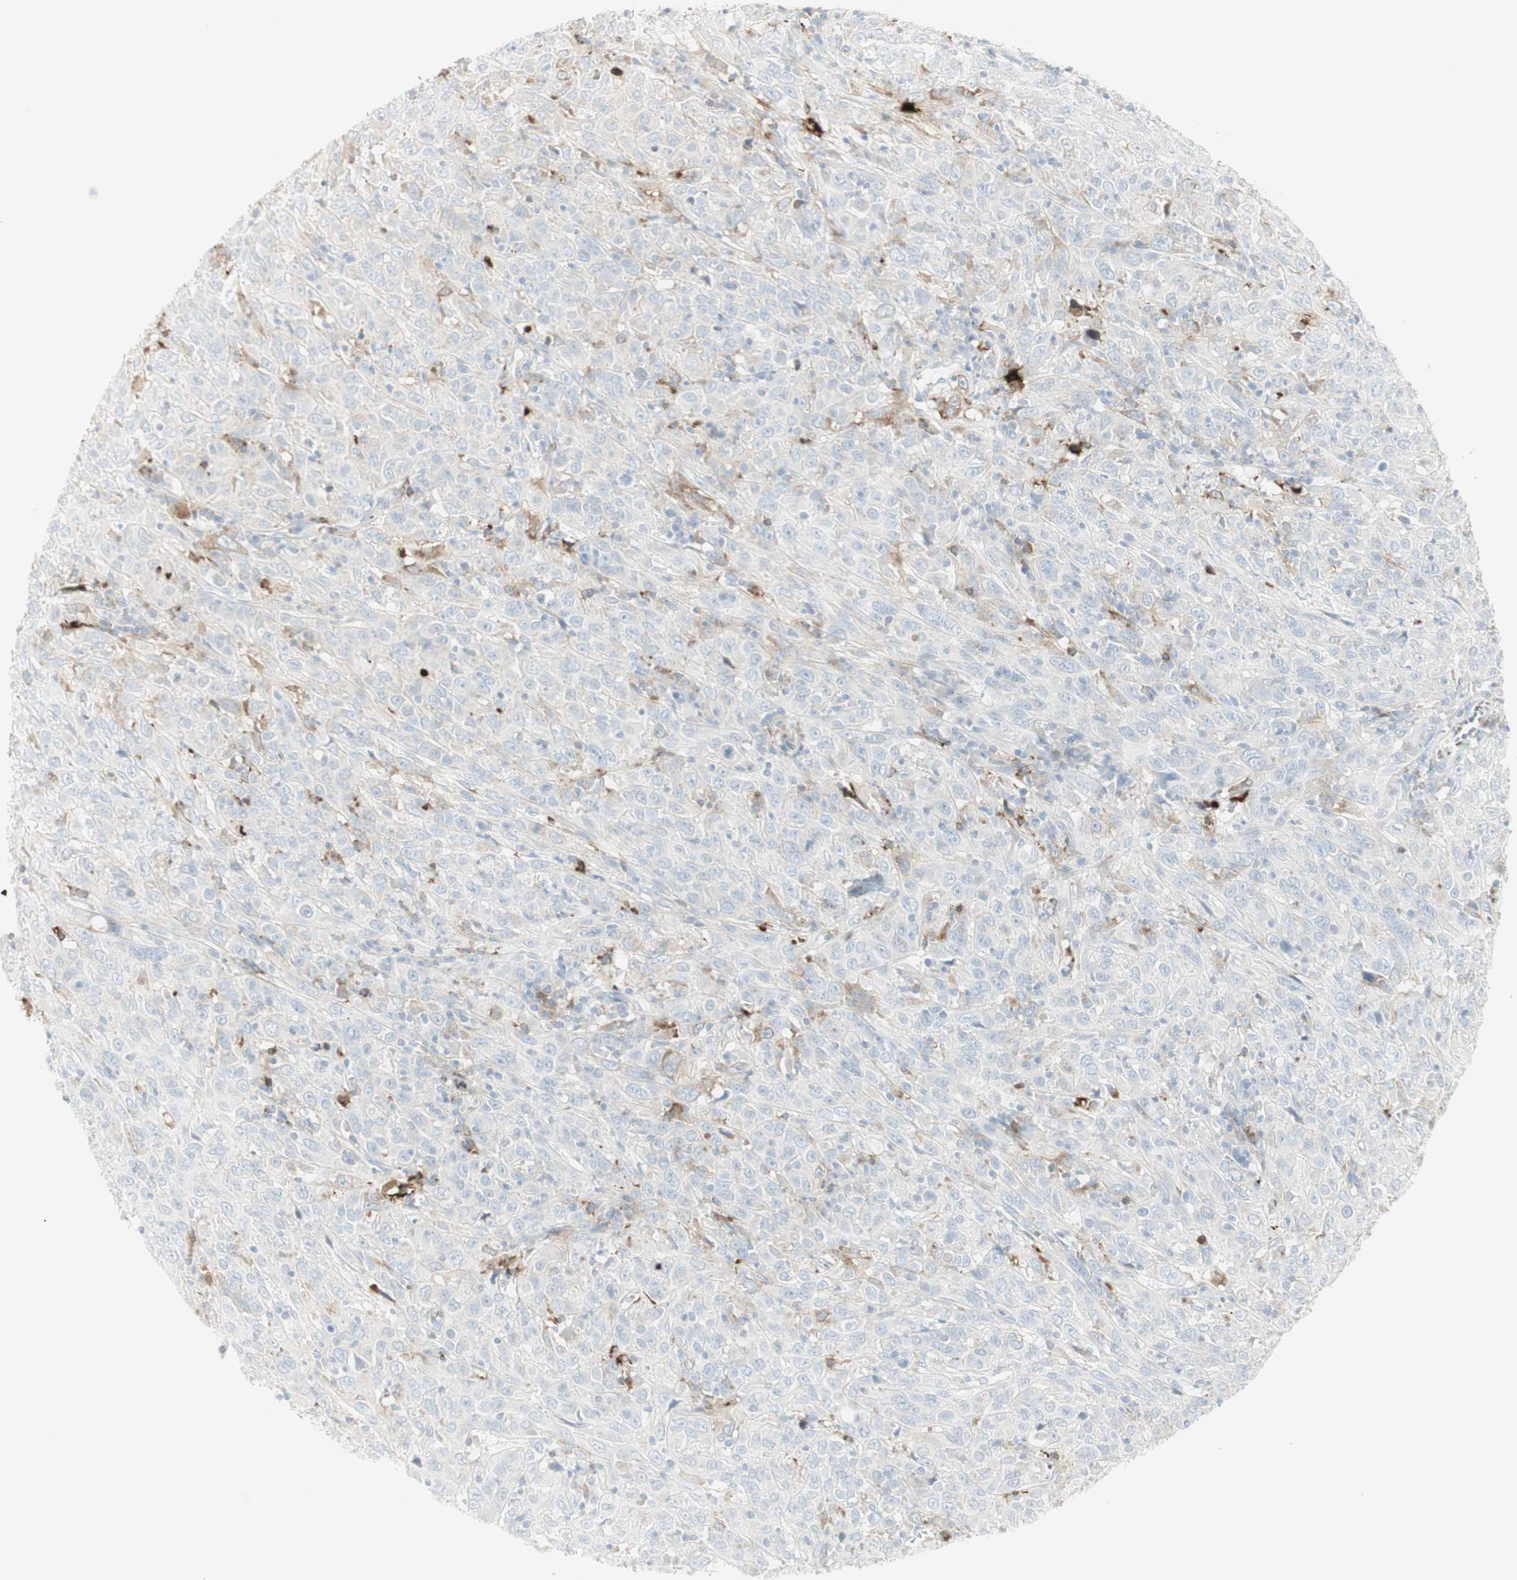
{"staining": {"intensity": "weak", "quantity": "<25%", "location": "cytoplasmic/membranous"}, "tissue": "cervical cancer", "cell_type": "Tumor cells", "image_type": "cancer", "snomed": [{"axis": "morphology", "description": "Squamous cell carcinoma, NOS"}, {"axis": "topography", "description": "Cervix"}], "caption": "Immunohistochemistry of cervical cancer (squamous cell carcinoma) demonstrates no positivity in tumor cells.", "gene": "MDK", "patient": {"sex": "female", "age": 46}}